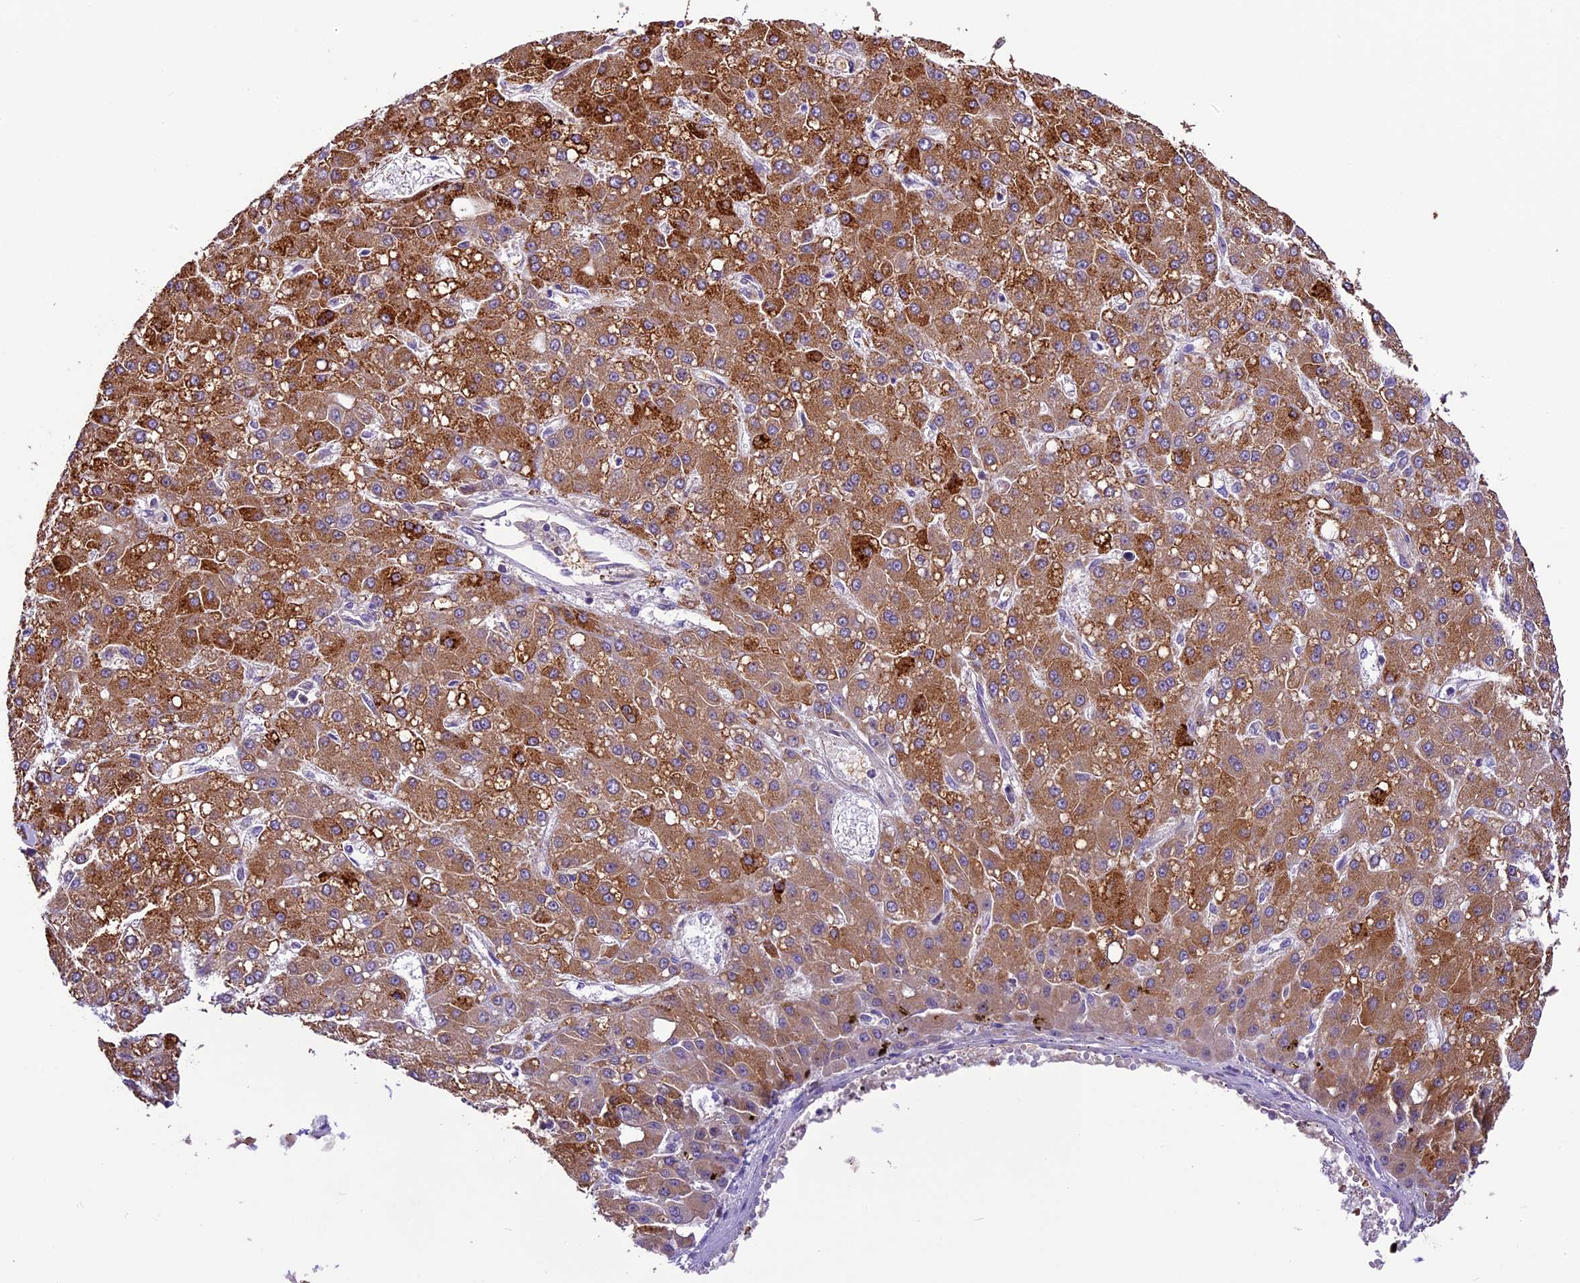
{"staining": {"intensity": "moderate", "quantity": ">75%", "location": "cytoplasmic/membranous"}, "tissue": "liver cancer", "cell_type": "Tumor cells", "image_type": "cancer", "snomed": [{"axis": "morphology", "description": "Carcinoma, Hepatocellular, NOS"}, {"axis": "topography", "description": "Liver"}], "caption": "Brown immunohistochemical staining in liver hepatocellular carcinoma reveals moderate cytoplasmic/membranous positivity in about >75% of tumor cells.", "gene": "SHKBP1", "patient": {"sex": "male", "age": 67}}